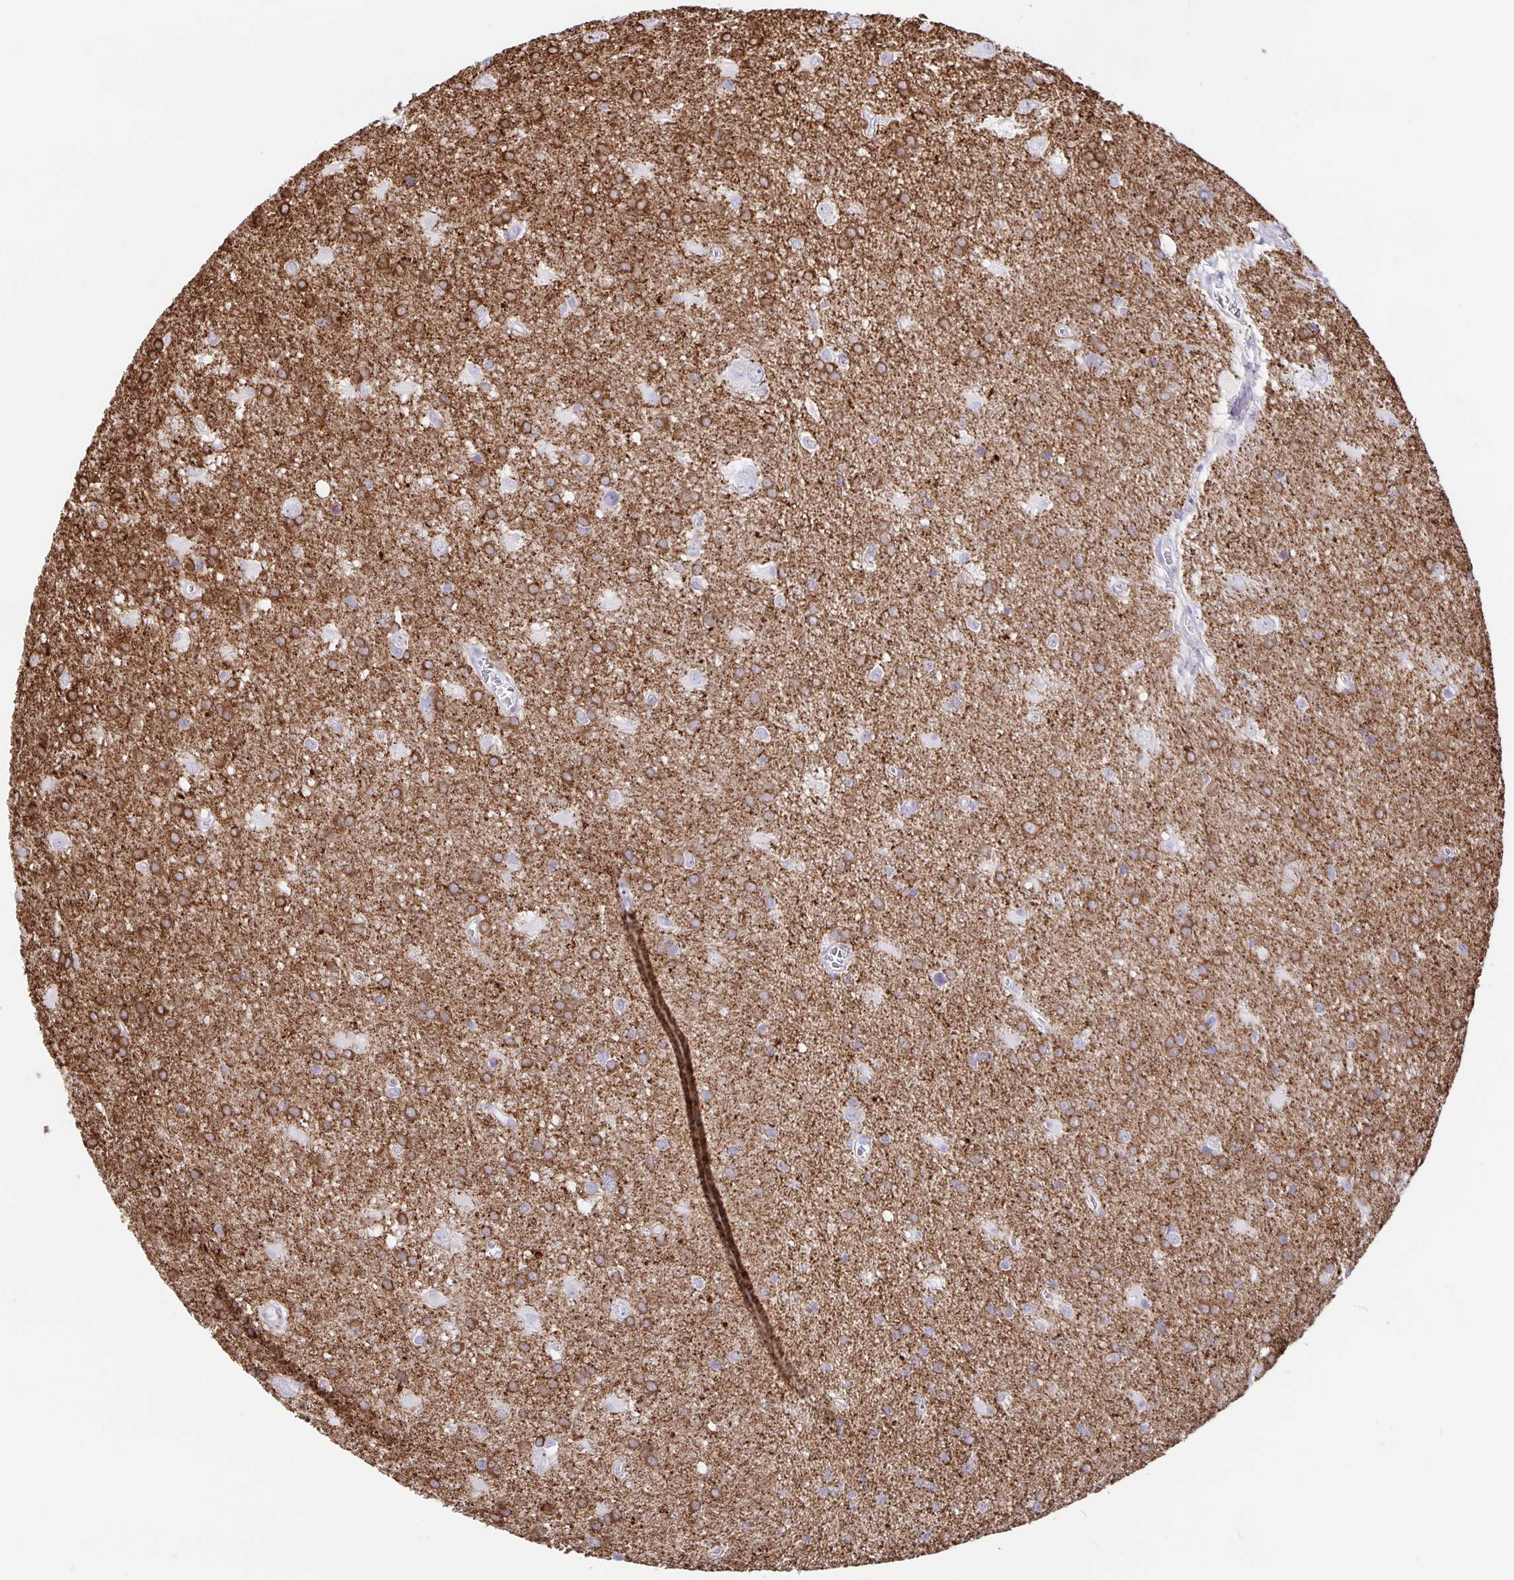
{"staining": {"intensity": "moderate", "quantity": ">75%", "location": "cytoplasmic/membranous"}, "tissue": "glioma", "cell_type": "Tumor cells", "image_type": "cancer", "snomed": [{"axis": "morphology", "description": "Glioma, malignant, Low grade"}, {"axis": "topography", "description": "Brain"}], "caption": "An immunohistochemistry image of tumor tissue is shown. Protein staining in brown labels moderate cytoplasmic/membranous positivity in malignant glioma (low-grade) within tumor cells. (brown staining indicates protein expression, while blue staining denotes nuclei).", "gene": "ERMN", "patient": {"sex": "male", "age": 66}}